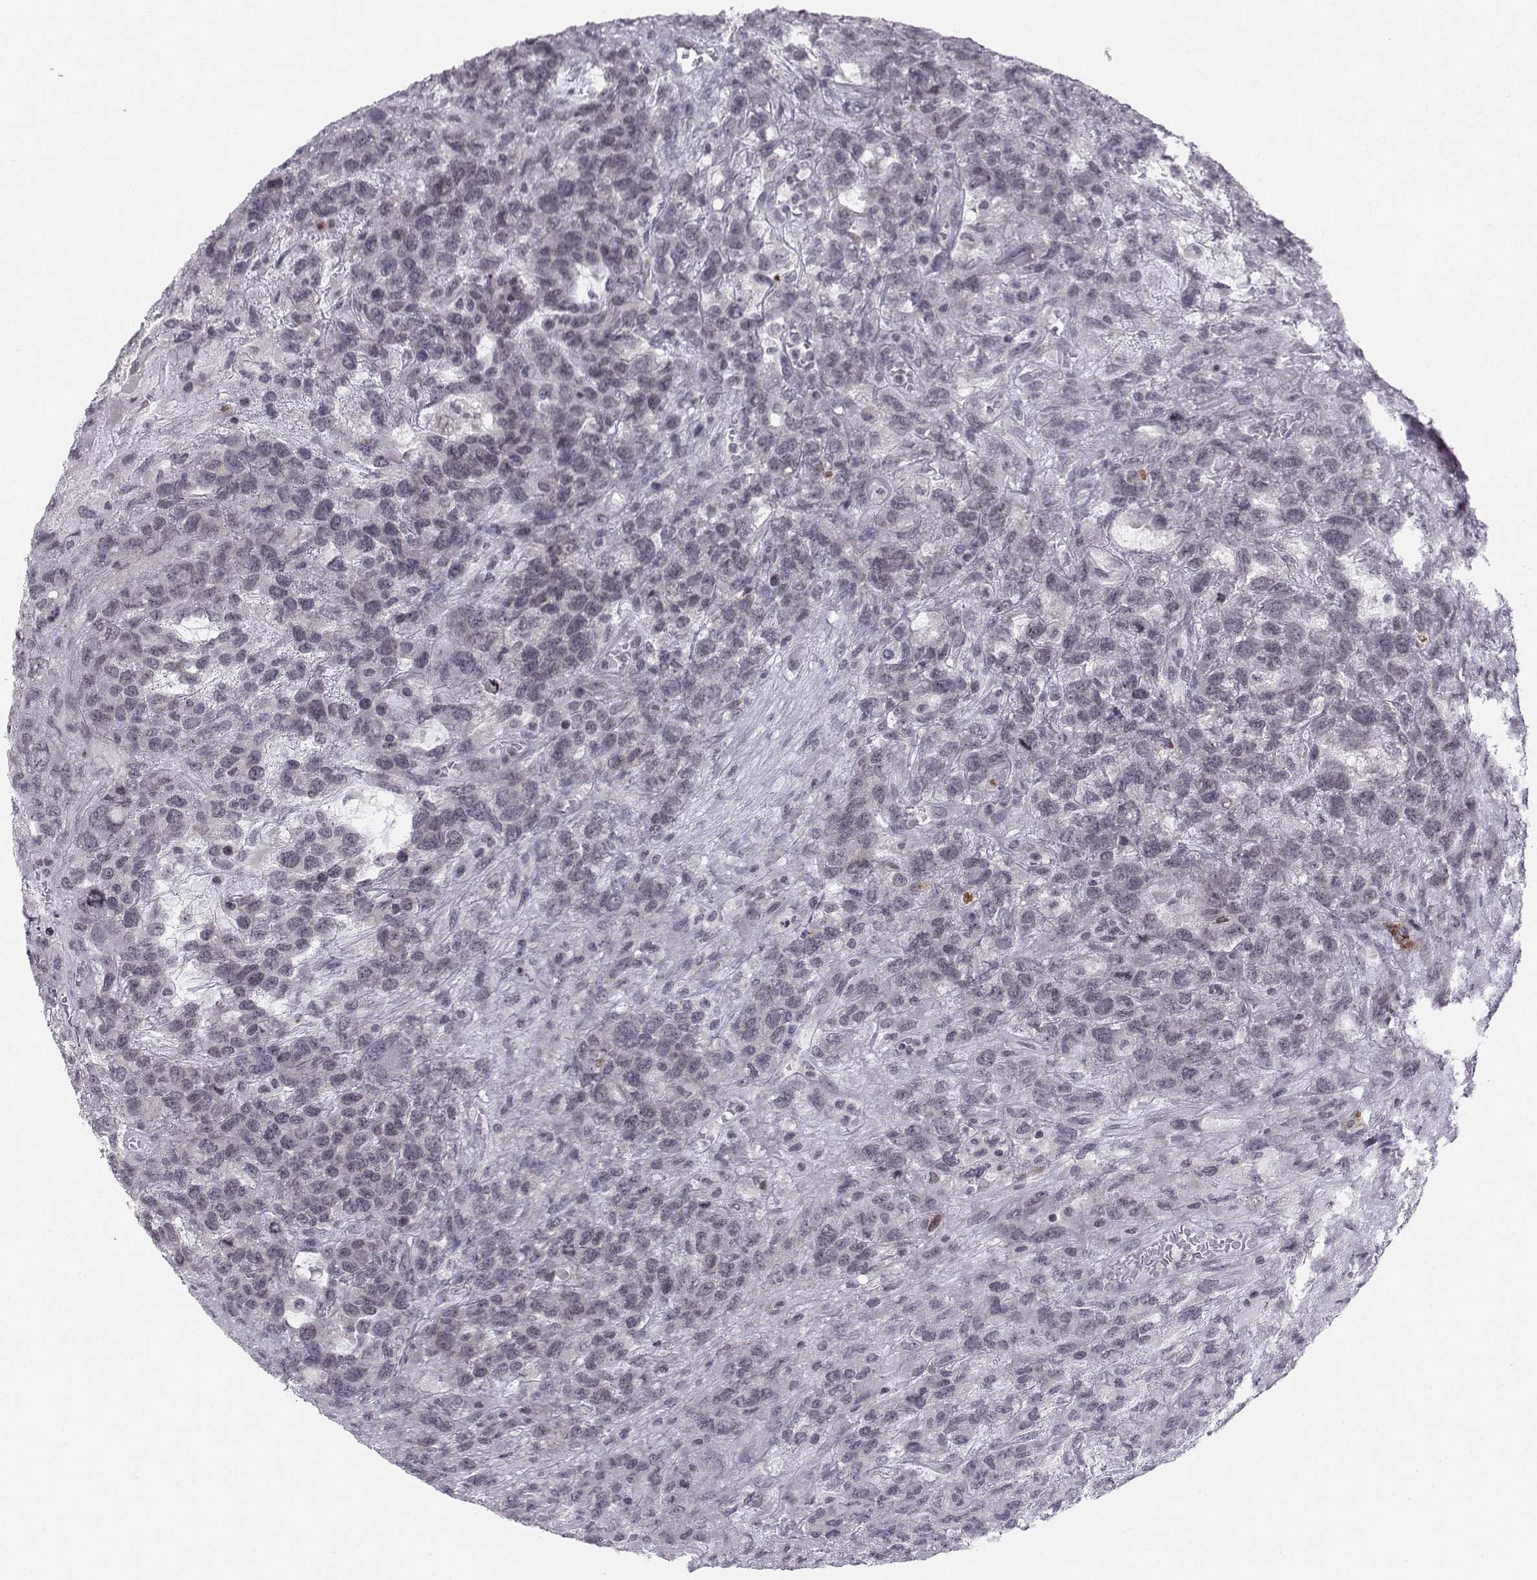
{"staining": {"intensity": "negative", "quantity": "none", "location": "none"}, "tissue": "testis cancer", "cell_type": "Tumor cells", "image_type": "cancer", "snomed": [{"axis": "morphology", "description": "Seminoma, NOS"}, {"axis": "topography", "description": "Testis"}], "caption": "Tumor cells show no significant positivity in testis cancer (seminoma).", "gene": "MARCHF4", "patient": {"sex": "male", "age": 52}}